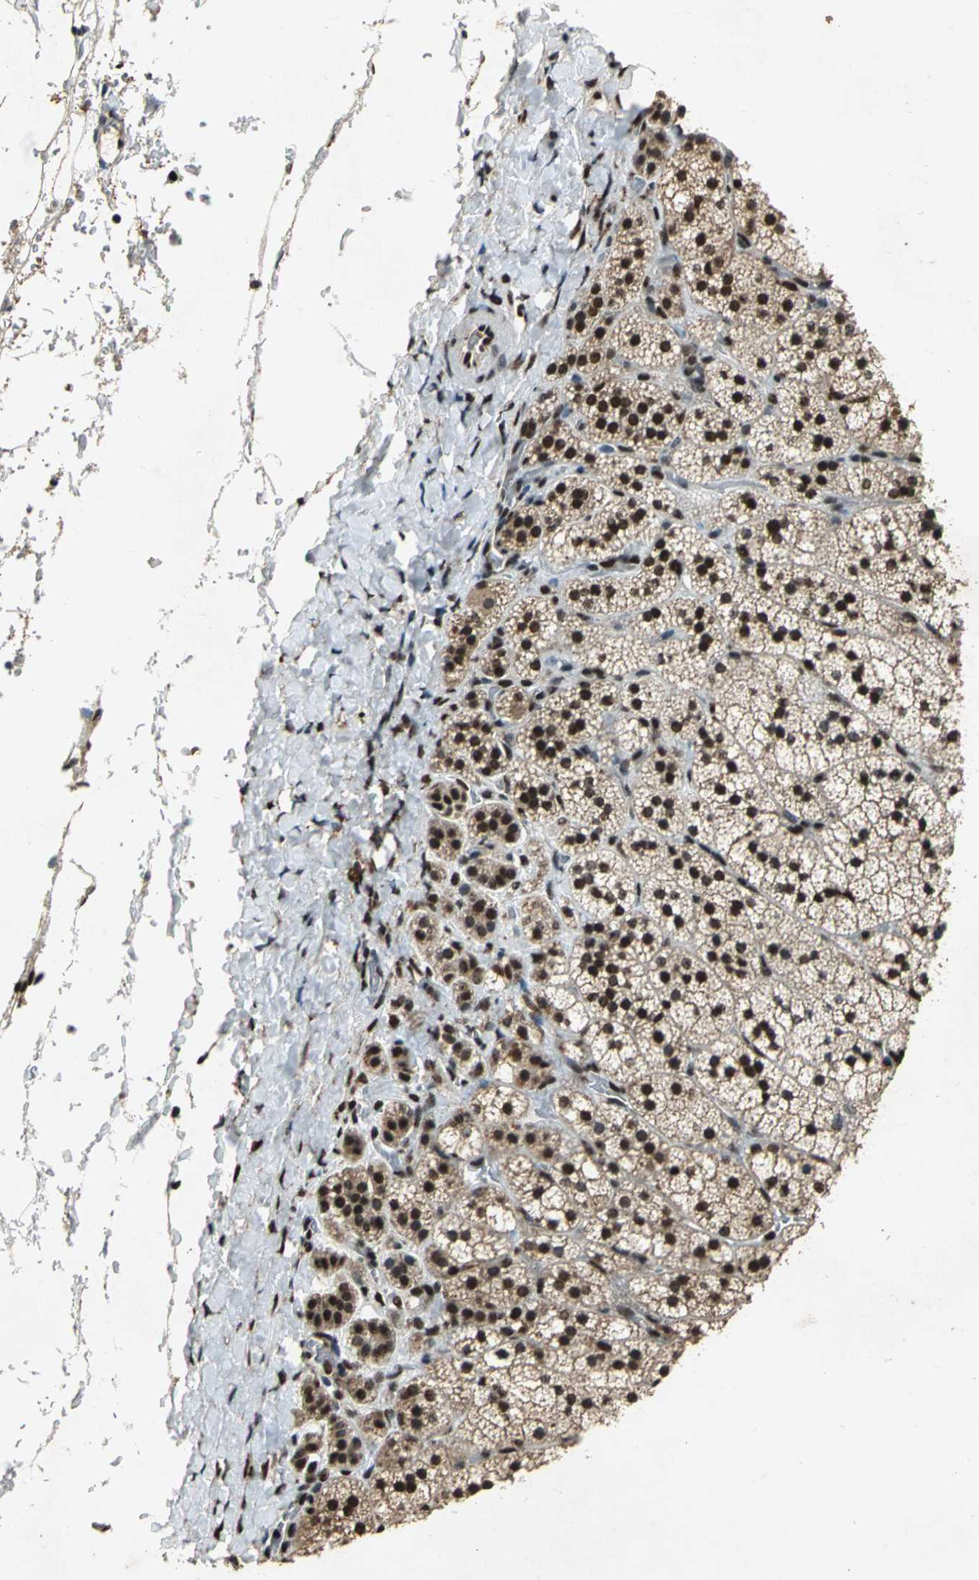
{"staining": {"intensity": "strong", "quantity": ">75%", "location": "nuclear"}, "tissue": "adrenal gland", "cell_type": "Glandular cells", "image_type": "normal", "snomed": [{"axis": "morphology", "description": "Normal tissue, NOS"}, {"axis": "topography", "description": "Adrenal gland"}], "caption": "A histopathology image of human adrenal gland stained for a protein demonstrates strong nuclear brown staining in glandular cells.", "gene": "MTA2", "patient": {"sex": "female", "age": 44}}